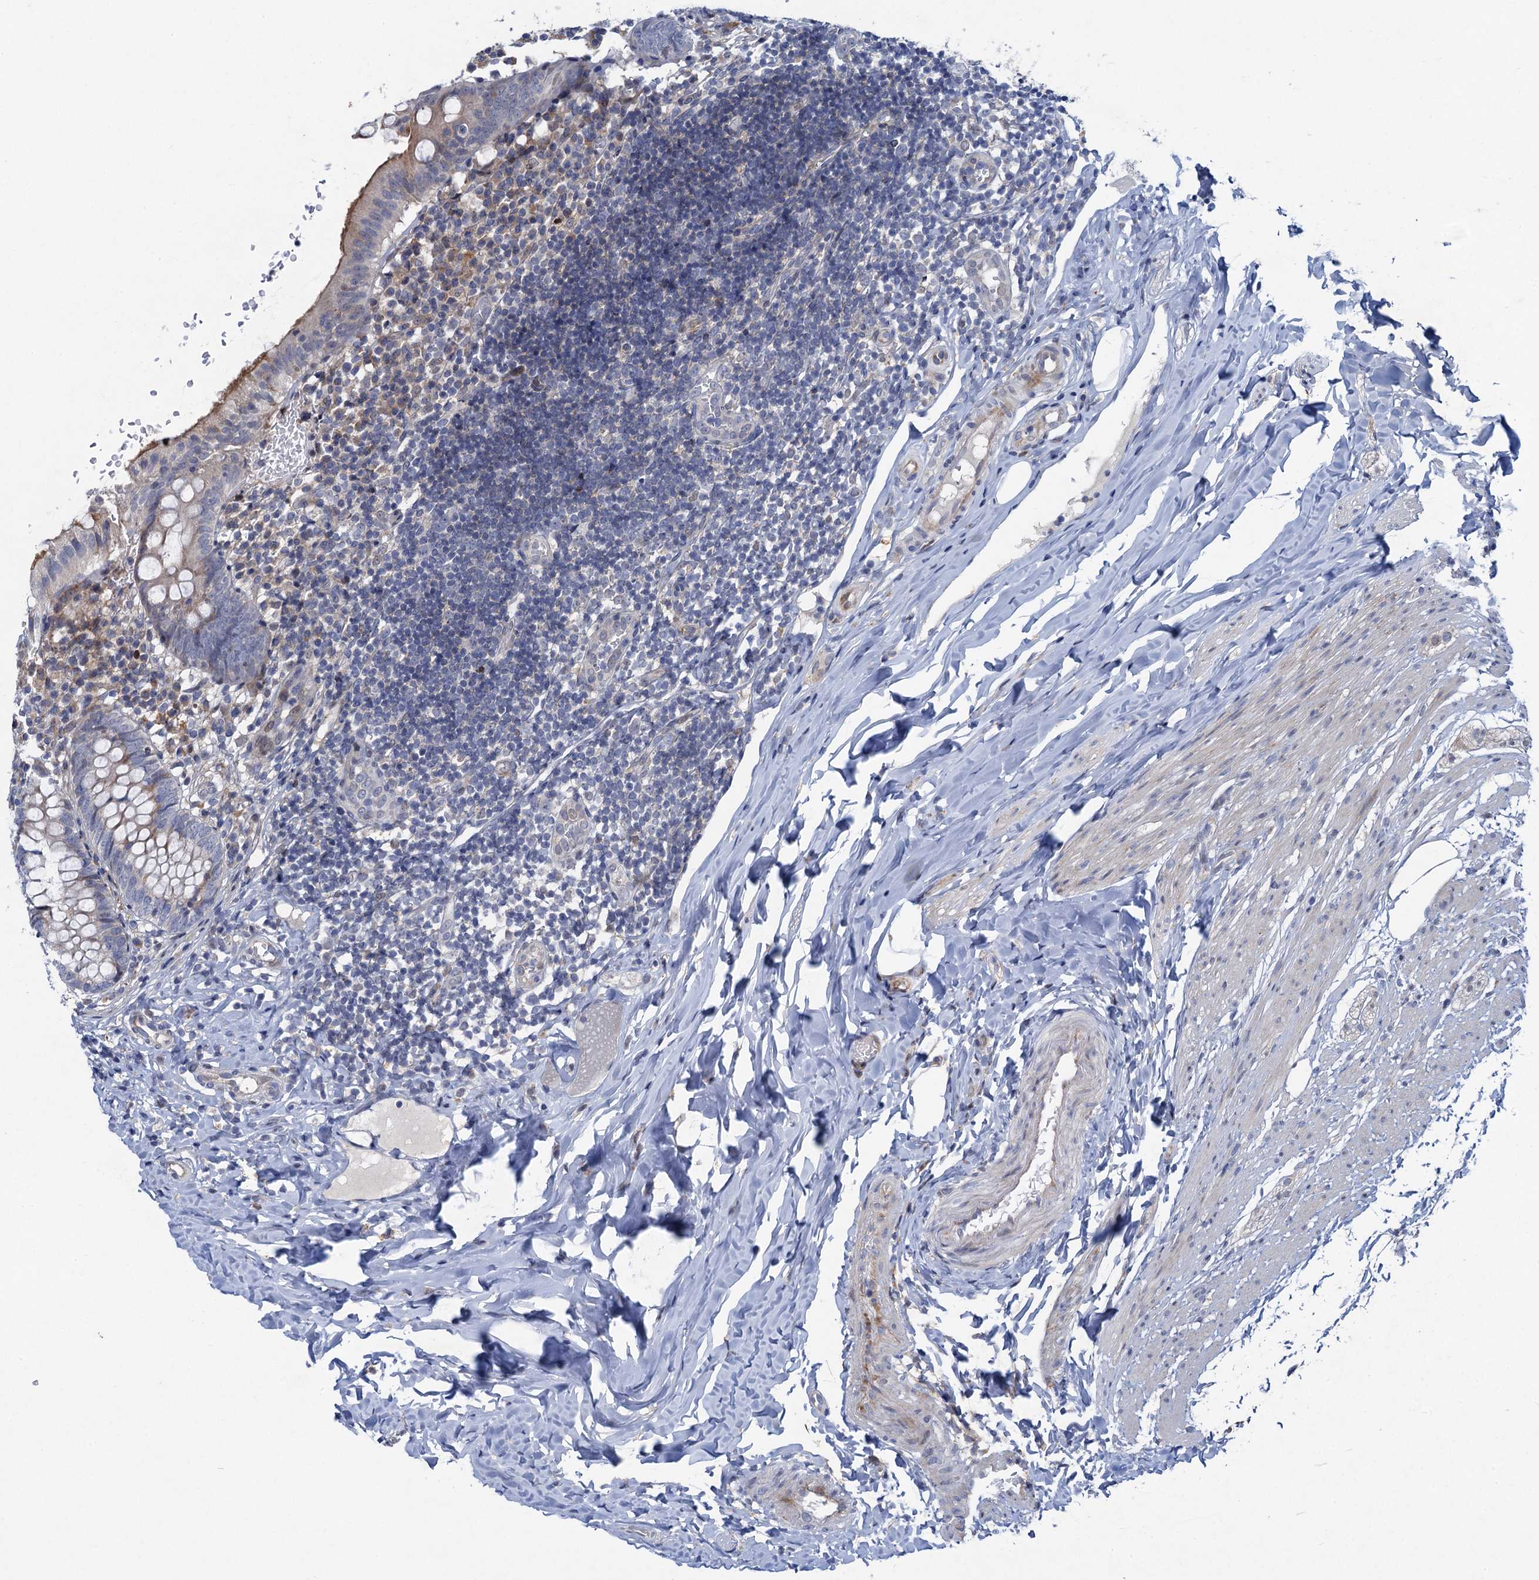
{"staining": {"intensity": "strong", "quantity": "<25%", "location": "cytoplasmic/membranous"}, "tissue": "appendix", "cell_type": "Glandular cells", "image_type": "normal", "snomed": [{"axis": "morphology", "description": "Normal tissue, NOS"}, {"axis": "topography", "description": "Appendix"}], "caption": "The immunohistochemical stain labels strong cytoplasmic/membranous expression in glandular cells of benign appendix.", "gene": "QPCTL", "patient": {"sex": "male", "age": 8}}